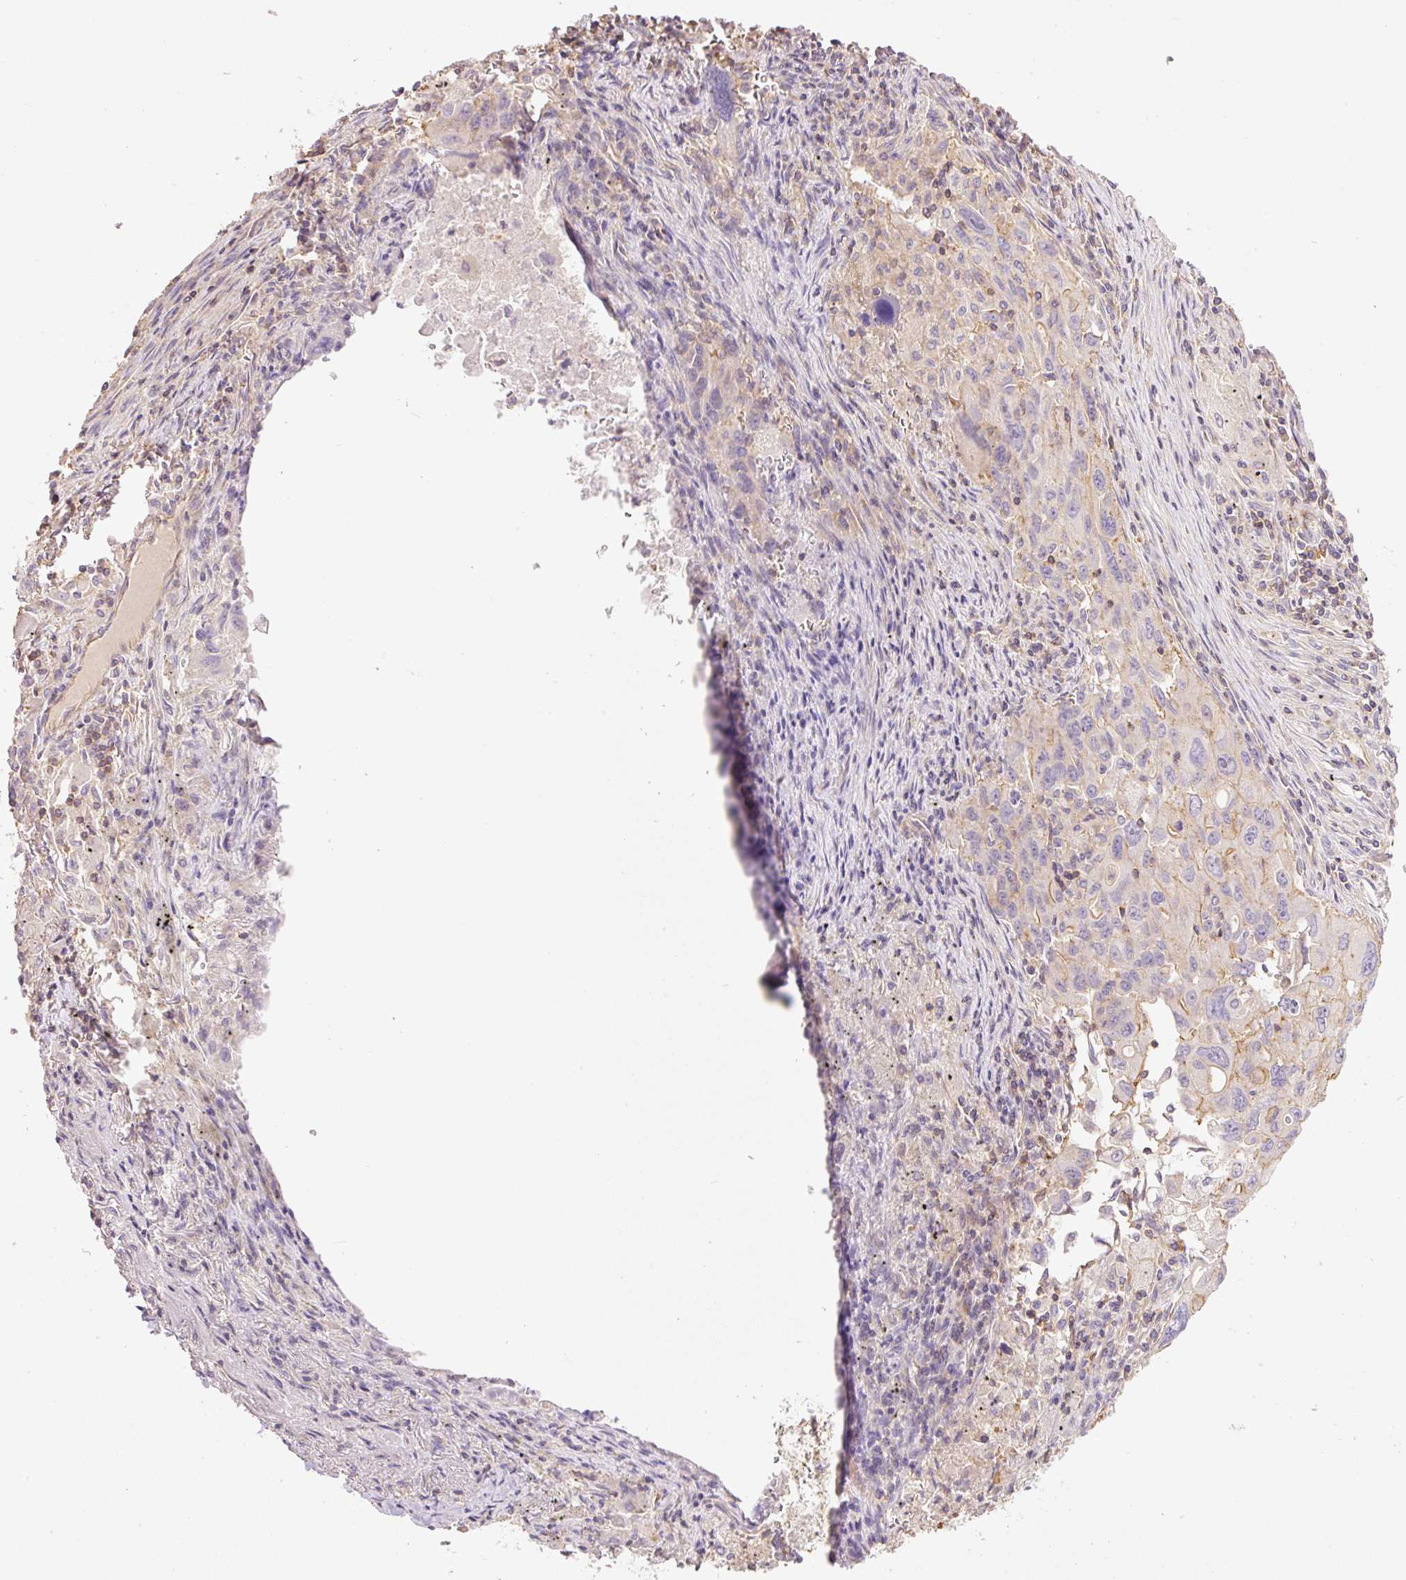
{"staining": {"intensity": "weak", "quantity": "<25%", "location": "cytoplasmic/membranous"}, "tissue": "lung cancer", "cell_type": "Tumor cells", "image_type": "cancer", "snomed": [{"axis": "morphology", "description": "Adenocarcinoma, NOS"}, {"axis": "morphology", "description": "Adenocarcinoma, metastatic, NOS"}, {"axis": "topography", "description": "Lymph node"}, {"axis": "topography", "description": "Lung"}], "caption": "A histopathology image of lung cancer stained for a protein demonstrates no brown staining in tumor cells.", "gene": "PPP1R1B", "patient": {"sex": "female", "age": 42}}